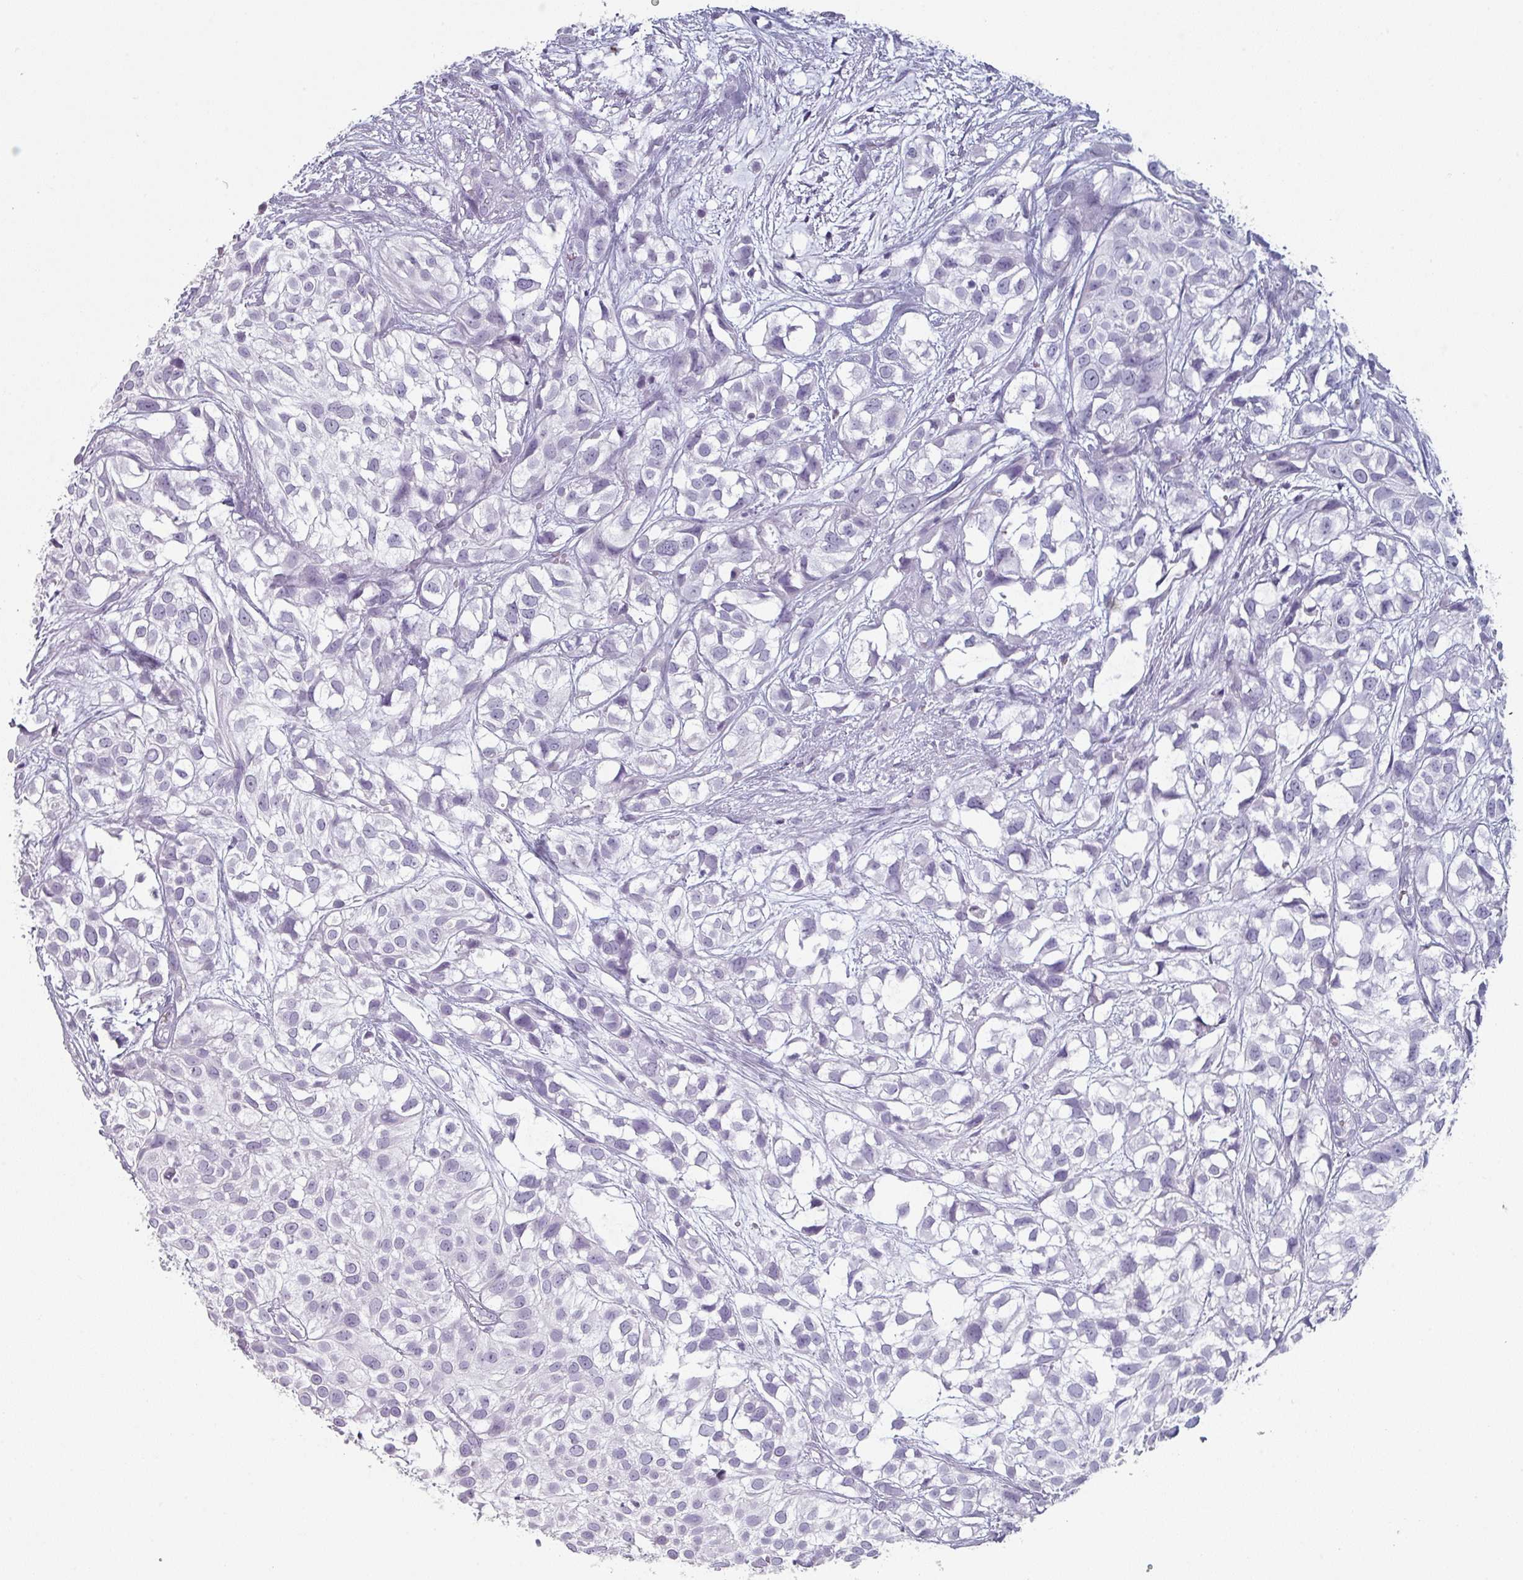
{"staining": {"intensity": "negative", "quantity": "none", "location": "none"}, "tissue": "urothelial cancer", "cell_type": "Tumor cells", "image_type": "cancer", "snomed": [{"axis": "morphology", "description": "Urothelial carcinoma, High grade"}, {"axis": "topography", "description": "Urinary bladder"}], "caption": "This is an IHC image of urothelial carcinoma (high-grade). There is no positivity in tumor cells.", "gene": "SLC35G2", "patient": {"sex": "male", "age": 56}}